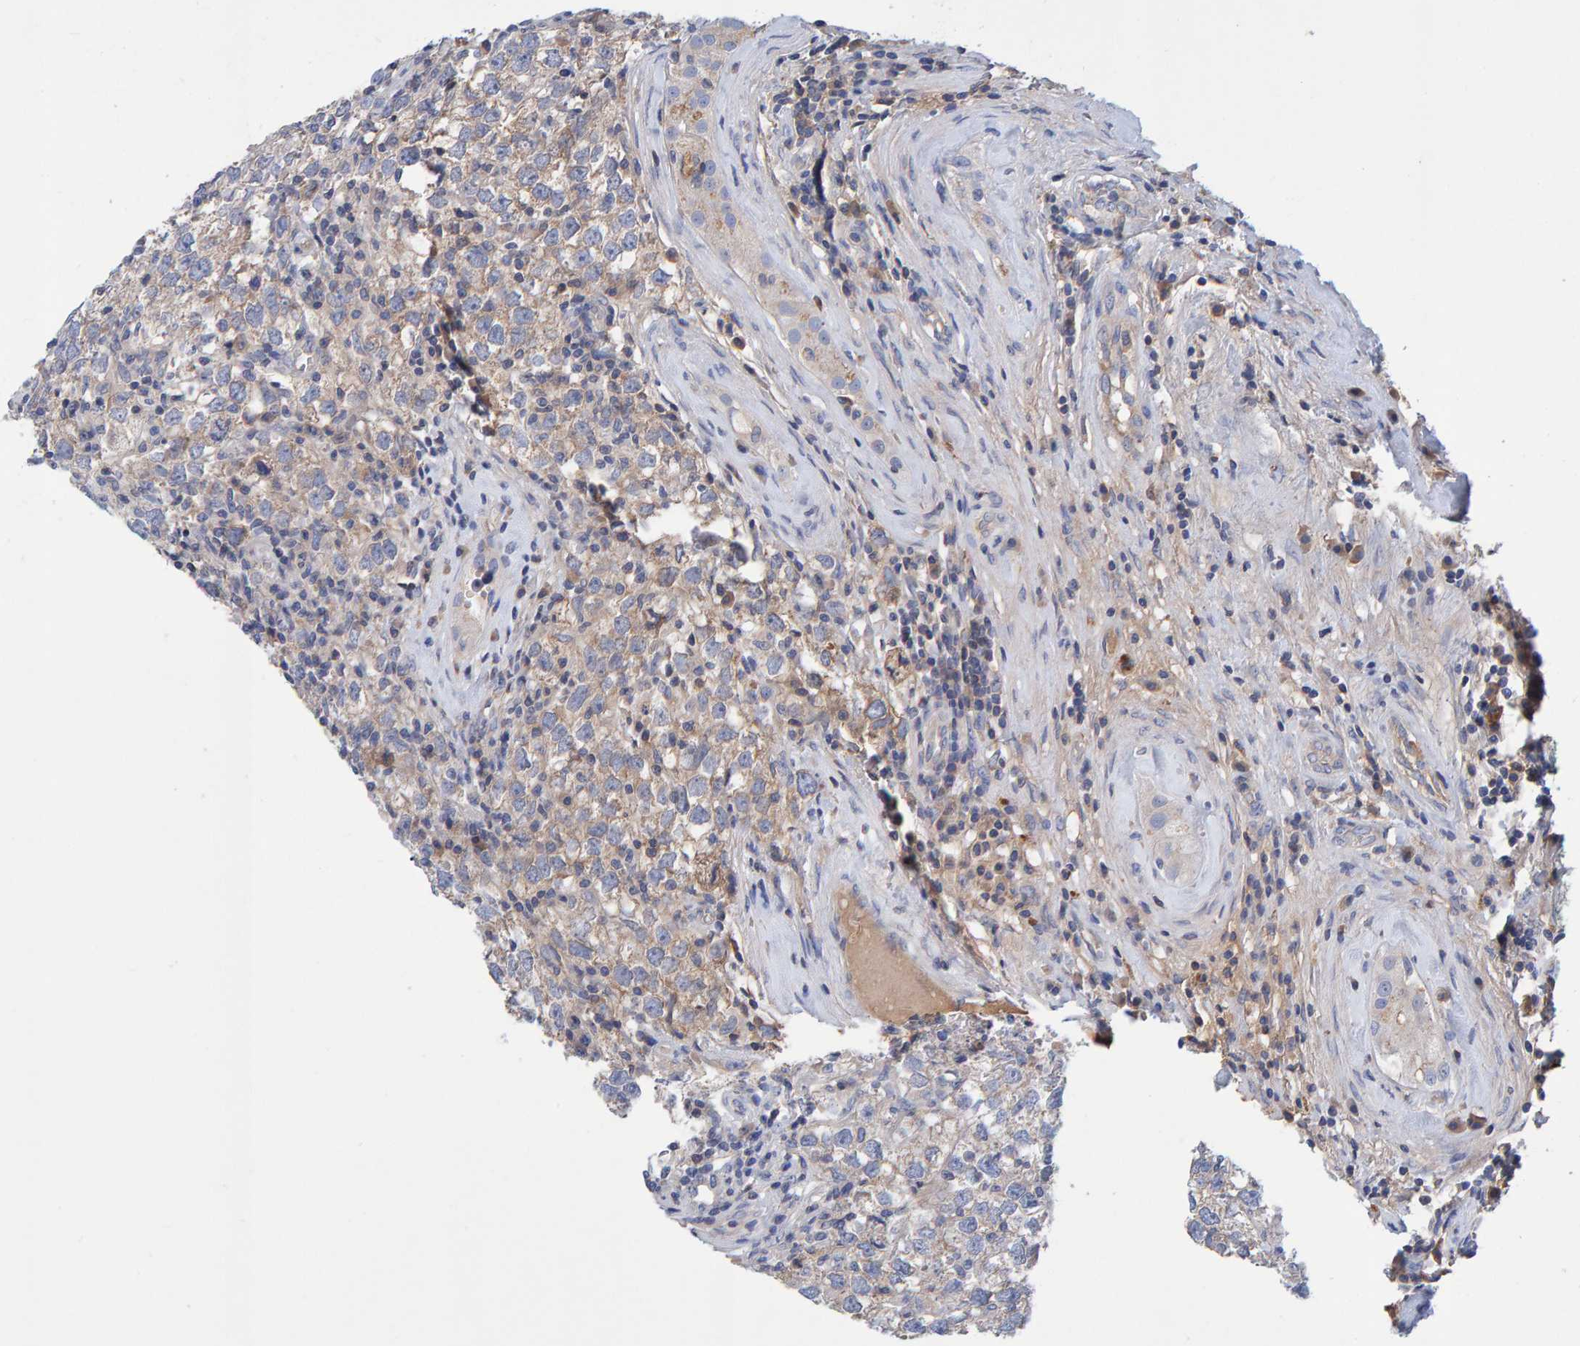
{"staining": {"intensity": "weak", "quantity": ">75%", "location": "cytoplasmic/membranous"}, "tissue": "testis cancer", "cell_type": "Tumor cells", "image_type": "cancer", "snomed": [{"axis": "morphology", "description": "Seminoma, NOS"}, {"axis": "morphology", "description": "Carcinoma, Embryonal, NOS"}, {"axis": "topography", "description": "Testis"}], "caption": "Brown immunohistochemical staining in human seminoma (testis) reveals weak cytoplasmic/membranous staining in approximately >75% of tumor cells. (Brightfield microscopy of DAB IHC at high magnification).", "gene": "EFR3A", "patient": {"sex": "male", "age": 28}}